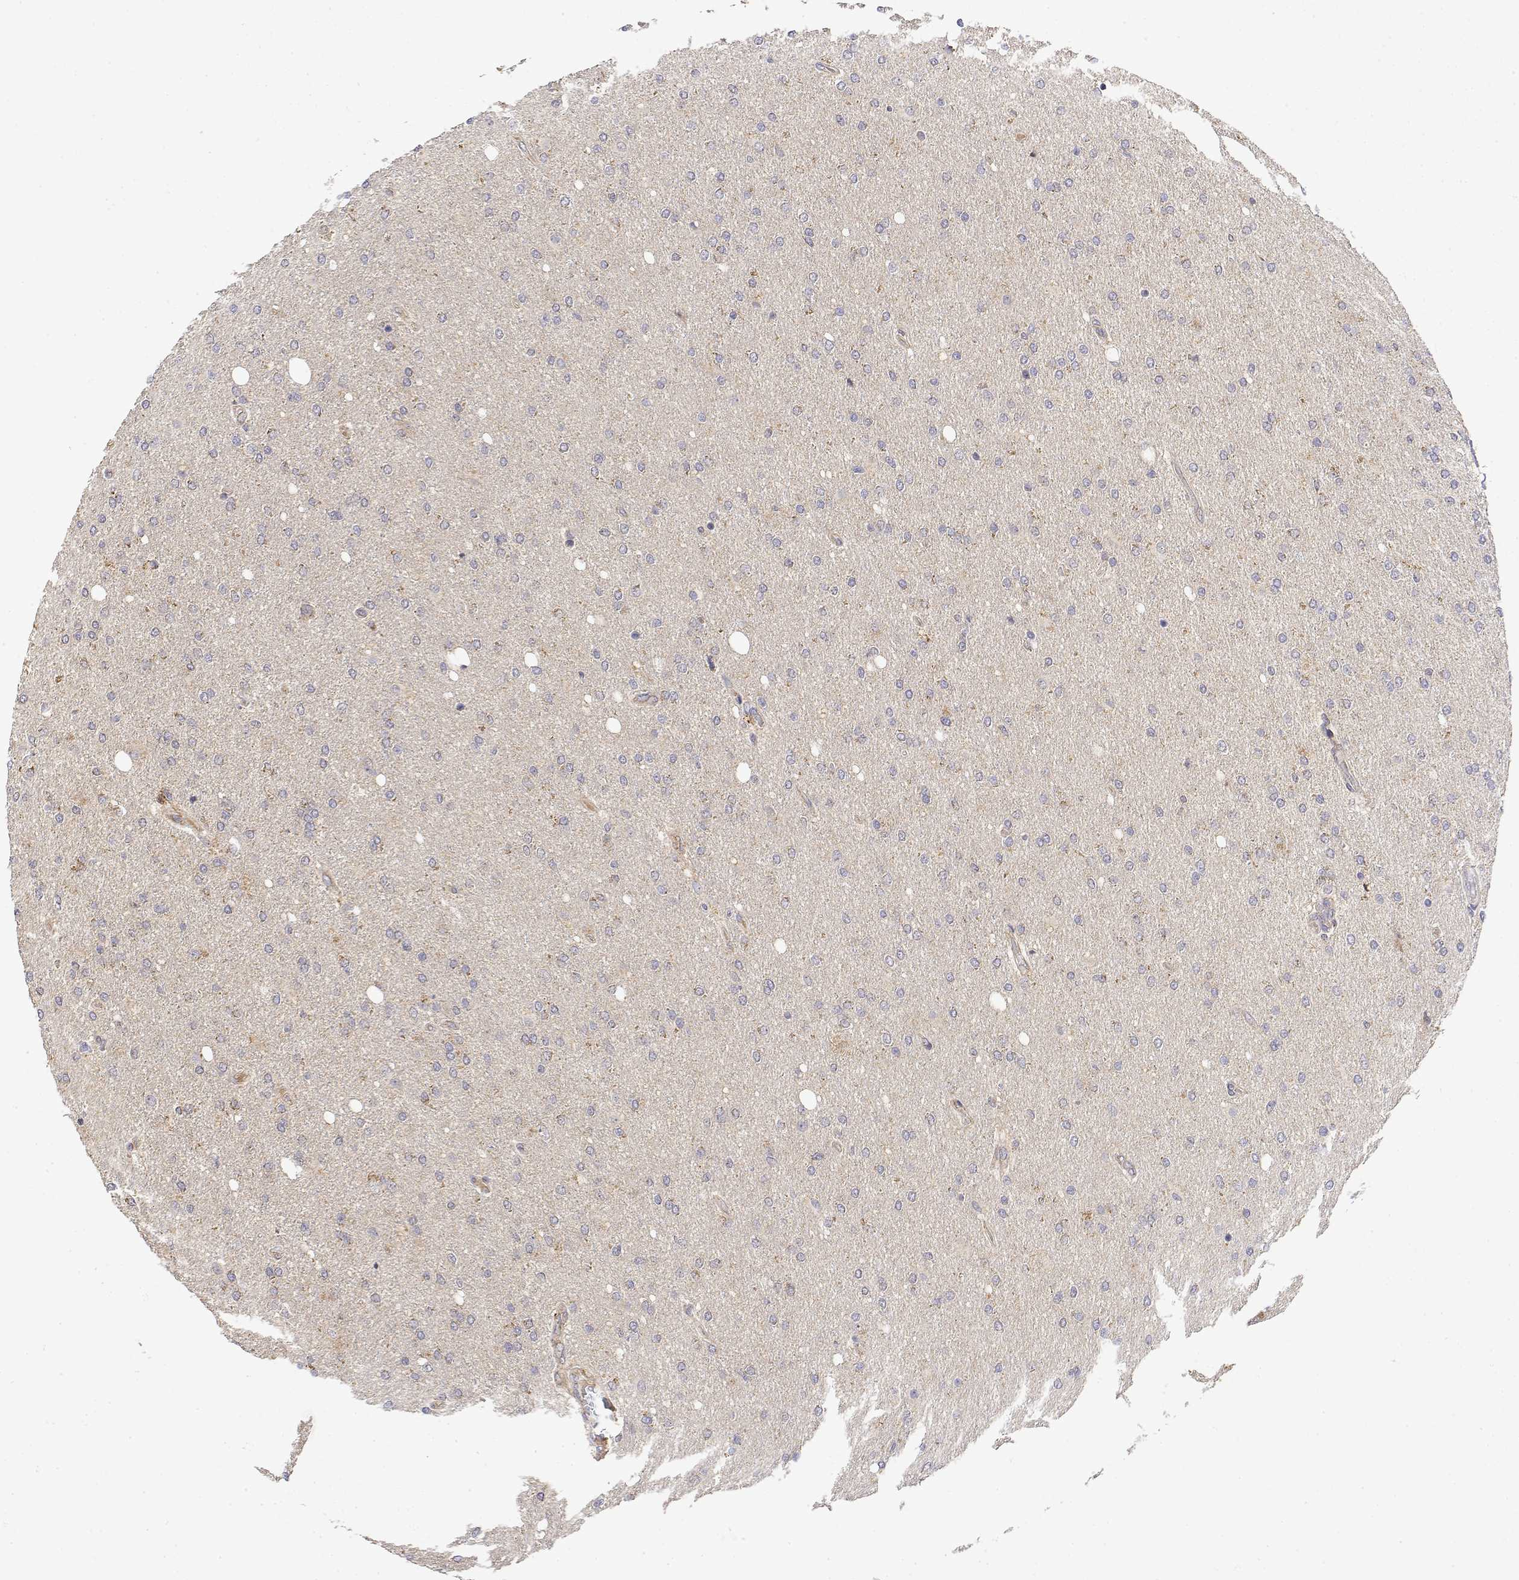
{"staining": {"intensity": "negative", "quantity": "none", "location": "none"}, "tissue": "glioma", "cell_type": "Tumor cells", "image_type": "cancer", "snomed": [{"axis": "morphology", "description": "Glioma, malignant, High grade"}, {"axis": "topography", "description": "Cerebral cortex"}], "caption": "This is an immunohistochemistry (IHC) image of human glioma. There is no expression in tumor cells.", "gene": "GADD45GIP1", "patient": {"sex": "male", "age": 70}}